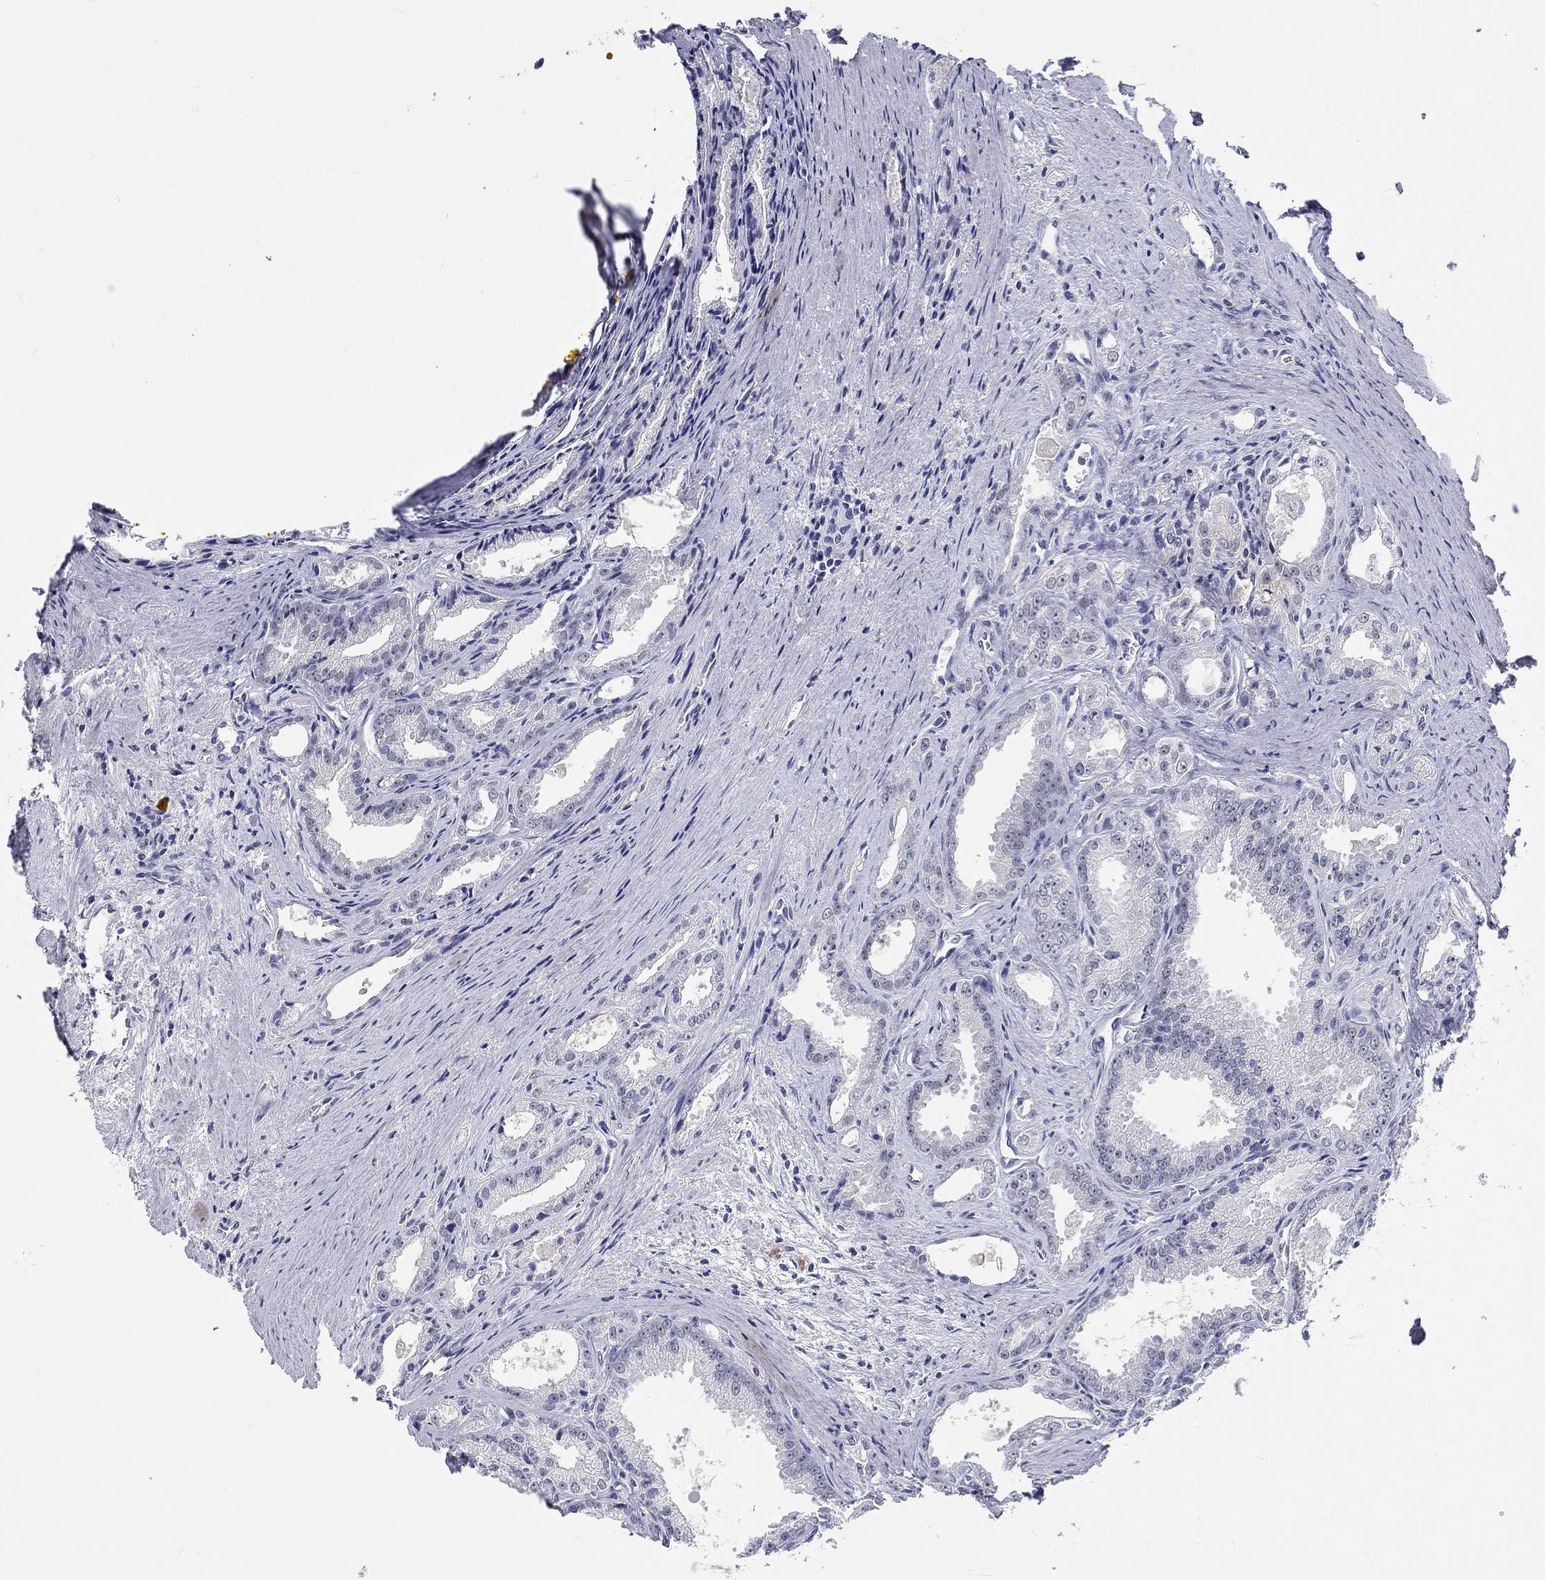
{"staining": {"intensity": "negative", "quantity": "none", "location": "none"}, "tissue": "prostate cancer", "cell_type": "Tumor cells", "image_type": "cancer", "snomed": [{"axis": "morphology", "description": "Adenocarcinoma, NOS"}, {"axis": "morphology", "description": "Adenocarcinoma, High grade"}, {"axis": "topography", "description": "Prostate"}], "caption": "A high-resolution photomicrograph shows immunohistochemistry staining of adenocarcinoma (prostate), which exhibits no significant positivity in tumor cells.", "gene": "GRIN1", "patient": {"sex": "male", "age": 70}}